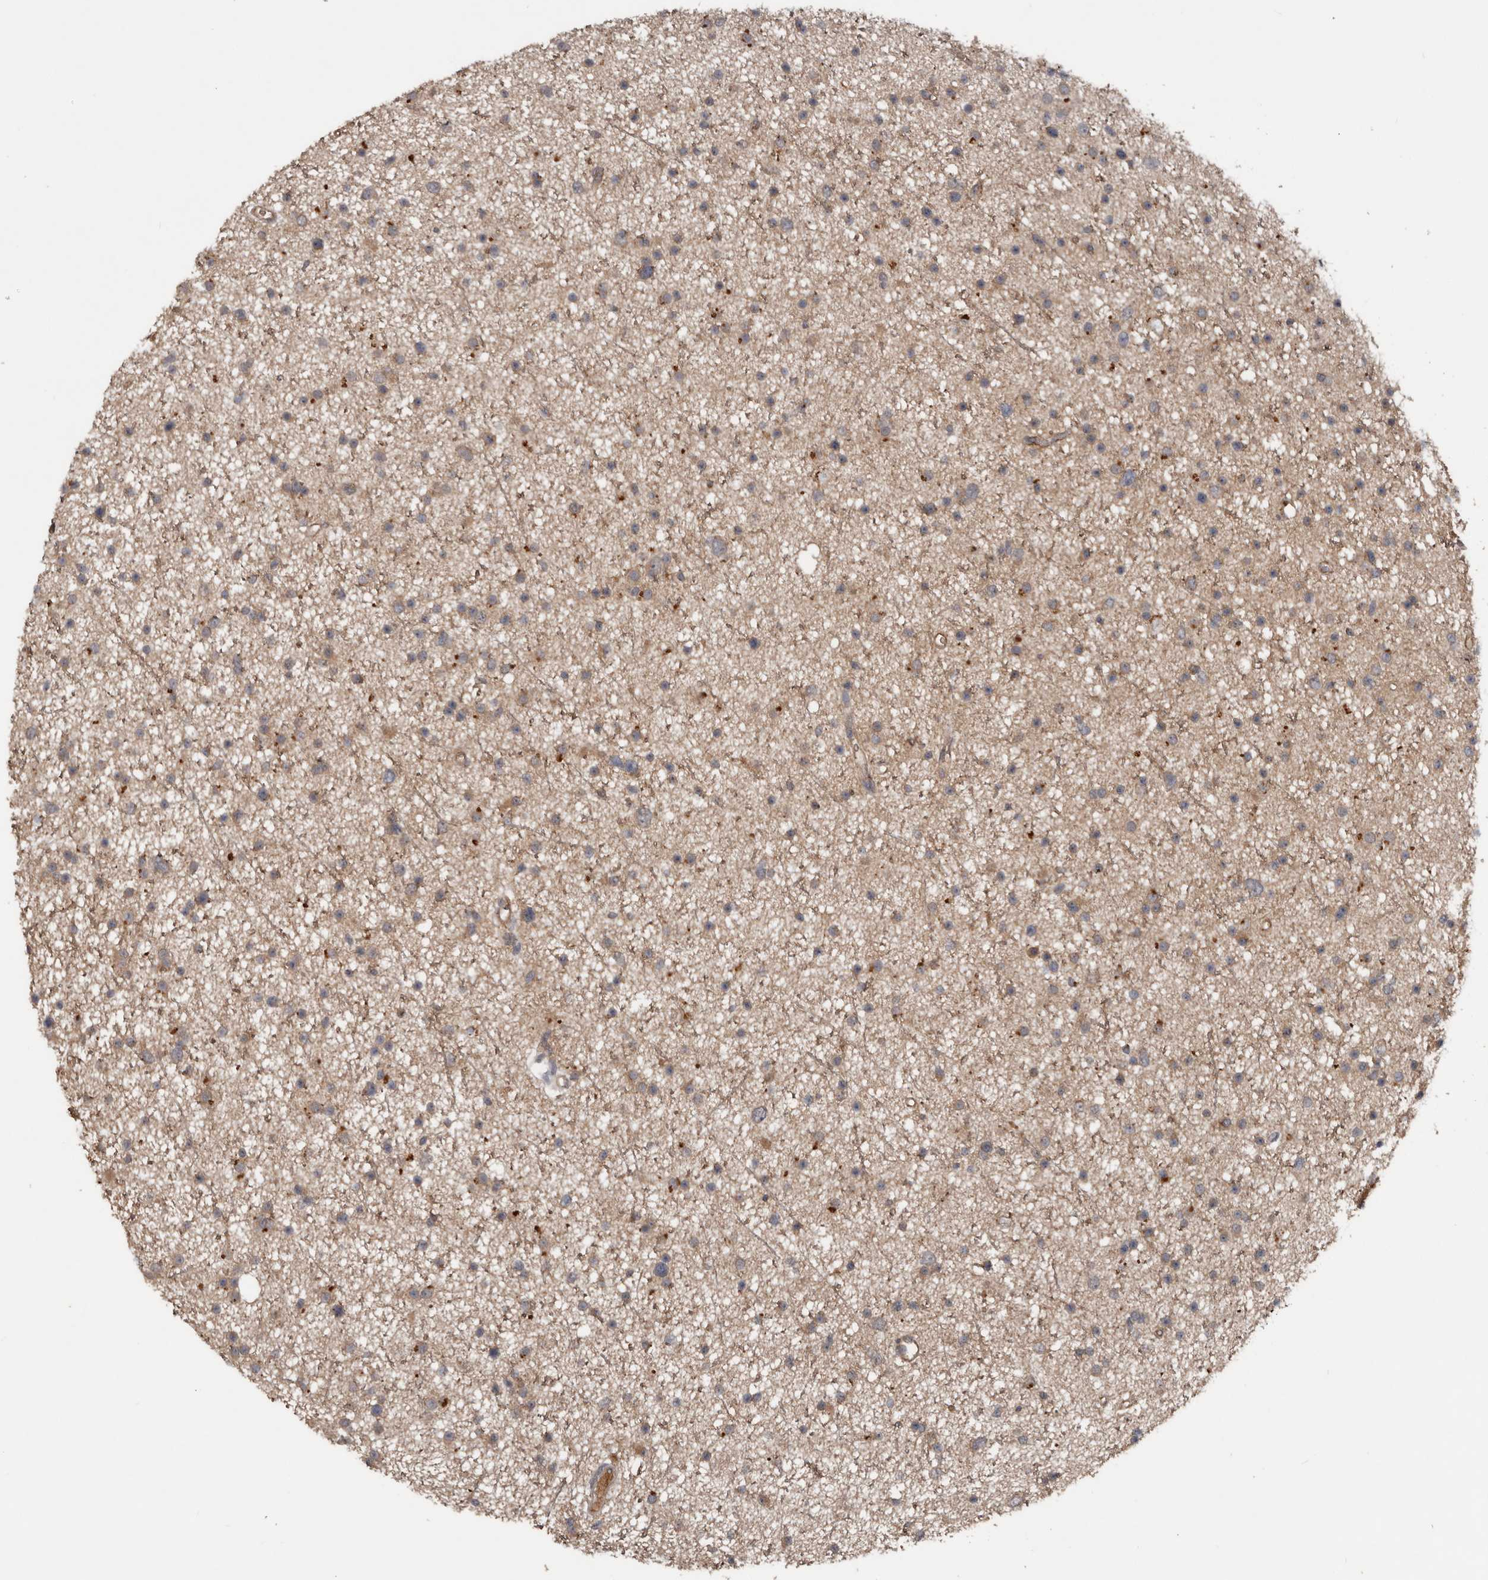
{"staining": {"intensity": "weak", "quantity": ">75%", "location": "cytoplasmic/membranous"}, "tissue": "glioma", "cell_type": "Tumor cells", "image_type": "cancer", "snomed": [{"axis": "morphology", "description": "Glioma, malignant, Low grade"}, {"axis": "topography", "description": "Cerebral cortex"}], "caption": "Glioma was stained to show a protein in brown. There is low levels of weak cytoplasmic/membranous positivity in about >75% of tumor cells.", "gene": "DNAJB4", "patient": {"sex": "female", "age": 39}}